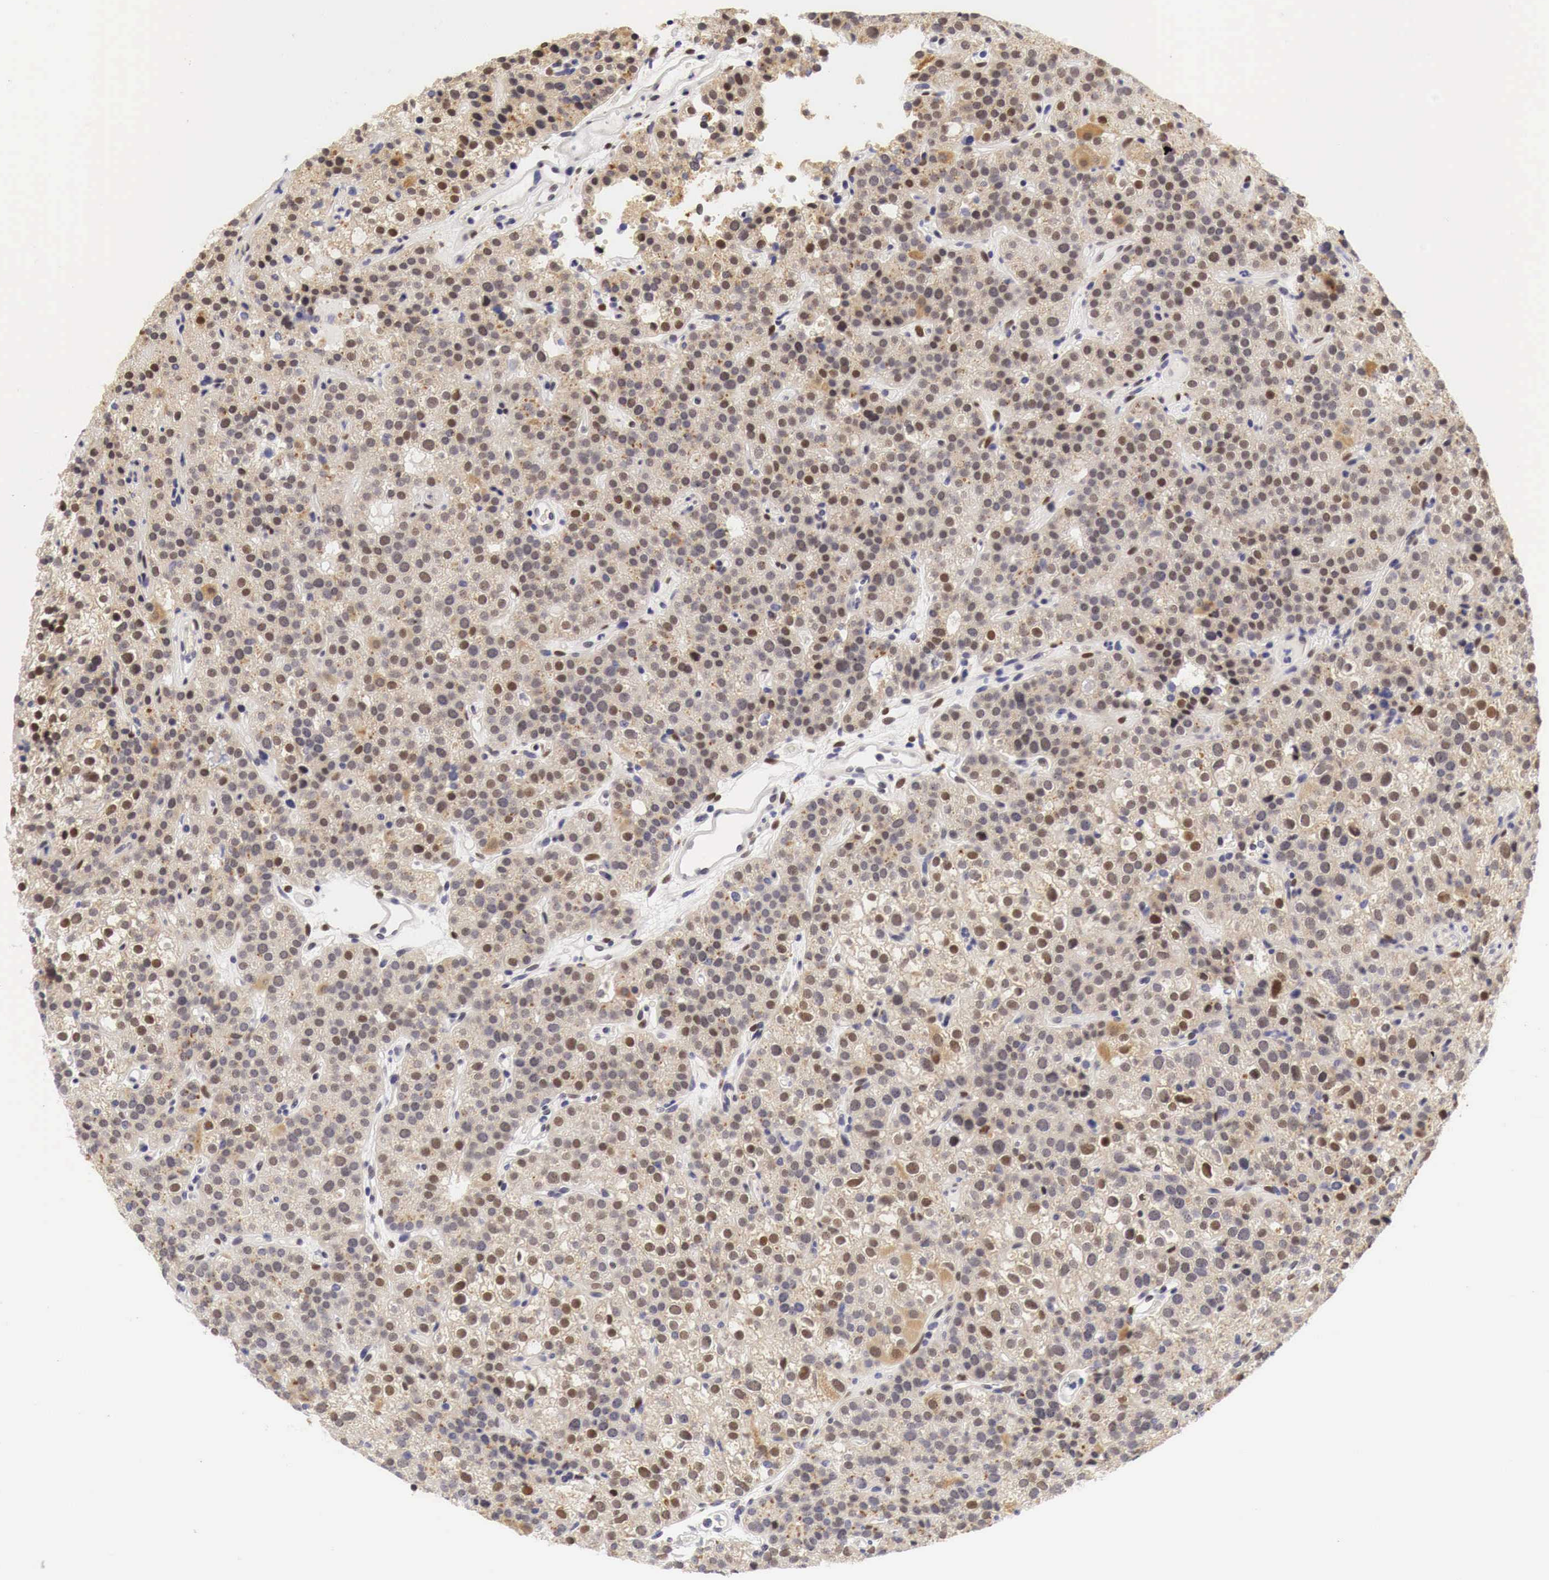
{"staining": {"intensity": "moderate", "quantity": "25%-75%", "location": "cytoplasmic/membranous,nuclear"}, "tissue": "parathyroid gland", "cell_type": "Glandular cells", "image_type": "normal", "snomed": [{"axis": "morphology", "description": "Normal tissue, NOS"}, {"axis": "topography", "description": "Parathyroid gland"}], "caption": "This image demonstrates immunohistochemistry (IHC) staining of unremarkable human parathyroid gland, with medium moderate cytoplasmic/membranous,nuclear positivity in approximately 25%-75% of glandular cells.", "gene": "CASP3", "patient": {"sex": "male", "age": 71}}